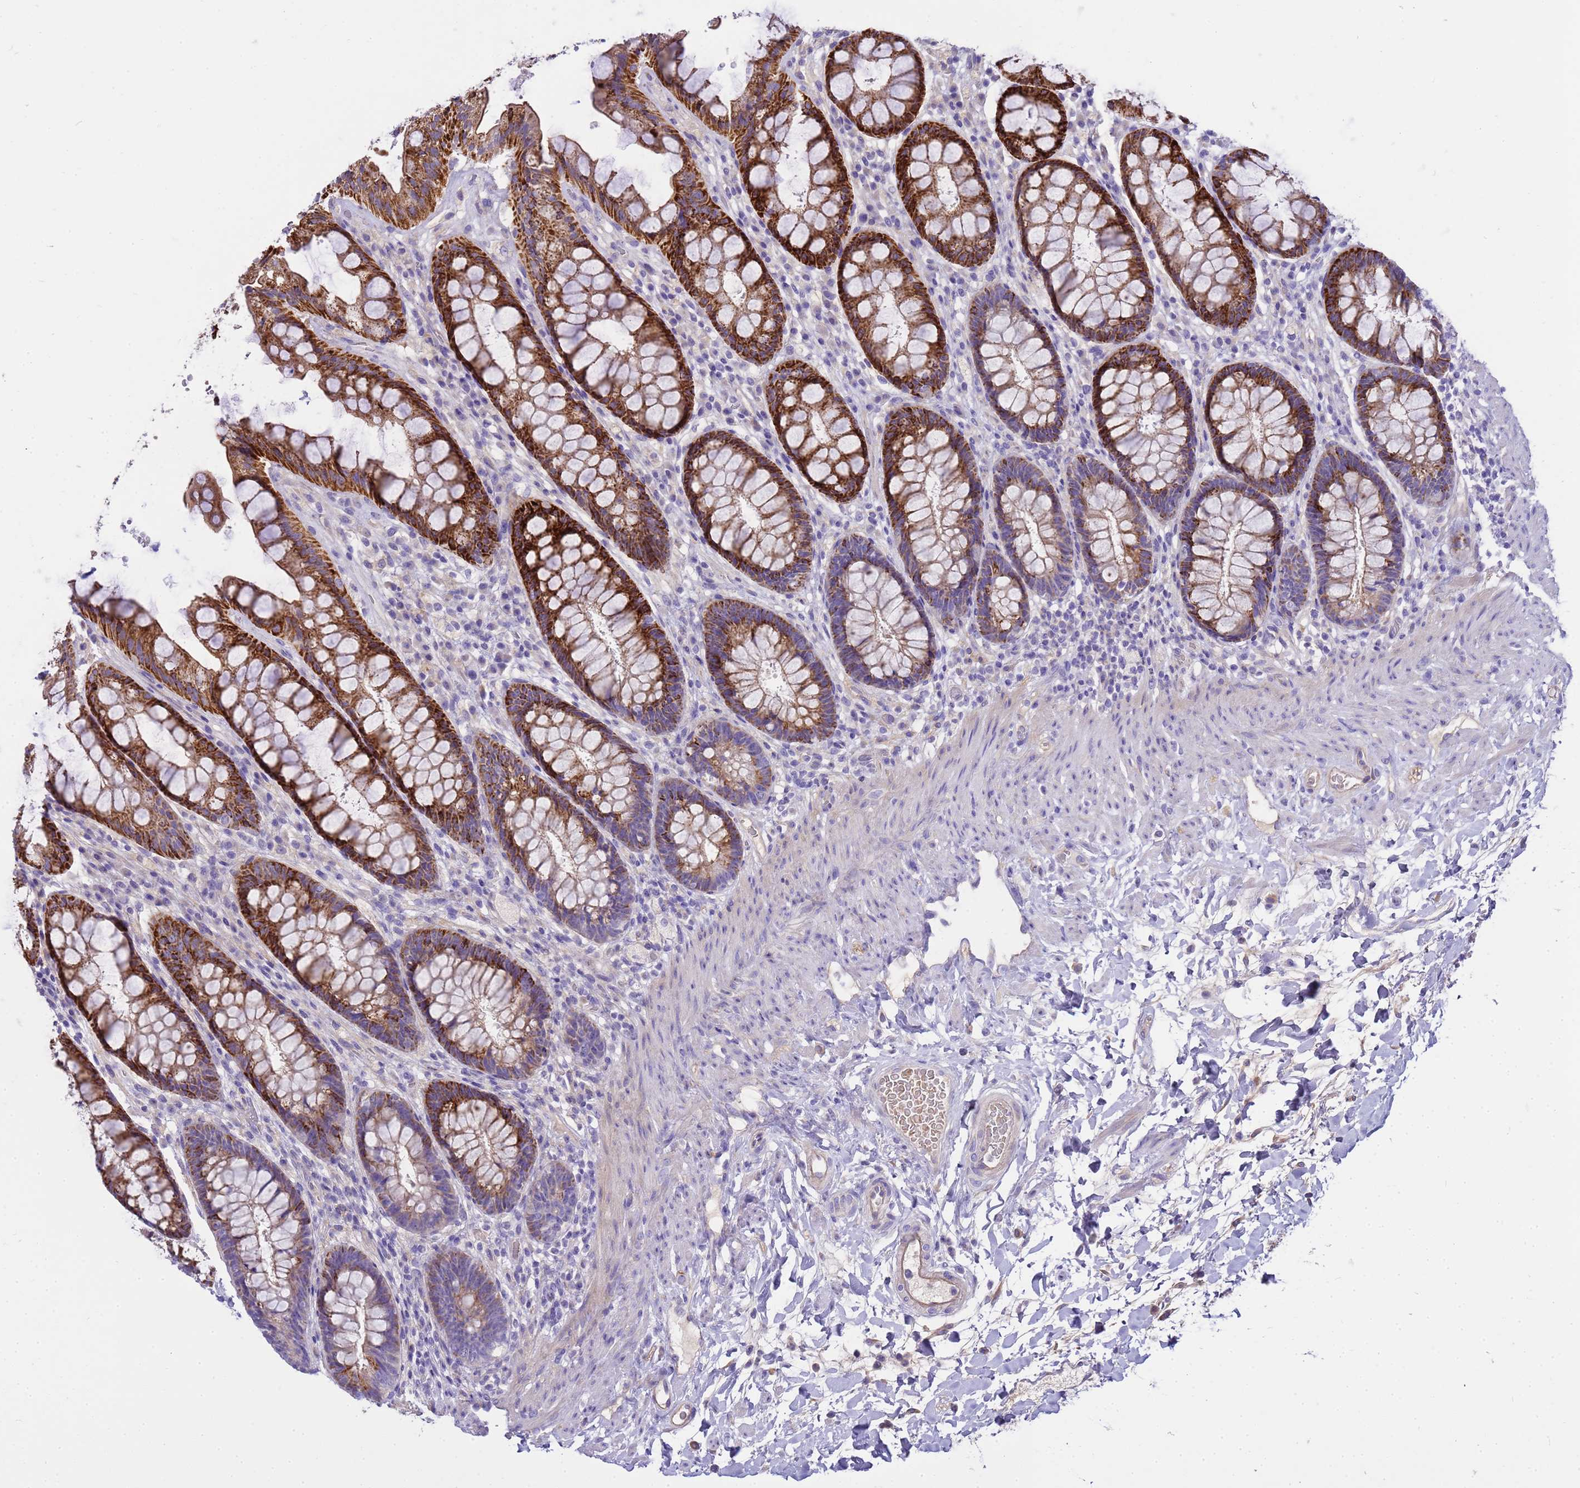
{"staining": {"intensity": "strong", "quantity": ">75%", "location": "cytoplasmic/membranous"}, "tissue": "rectum", "cell_type": "Glandular cells", "image_type": "normal", "snomed": [{"axis": "morphology", "description": "Normal tissue, NOS"}, {"axis": "topography", "description": "Rectum"}], "caption": "A brown stain highlights strong cytoplasmic/membranous staining of a protein in glandular cells of benign human rectum.", "gene": "RIPPLY2", "patient": {"sex": "female", "age": 46}}